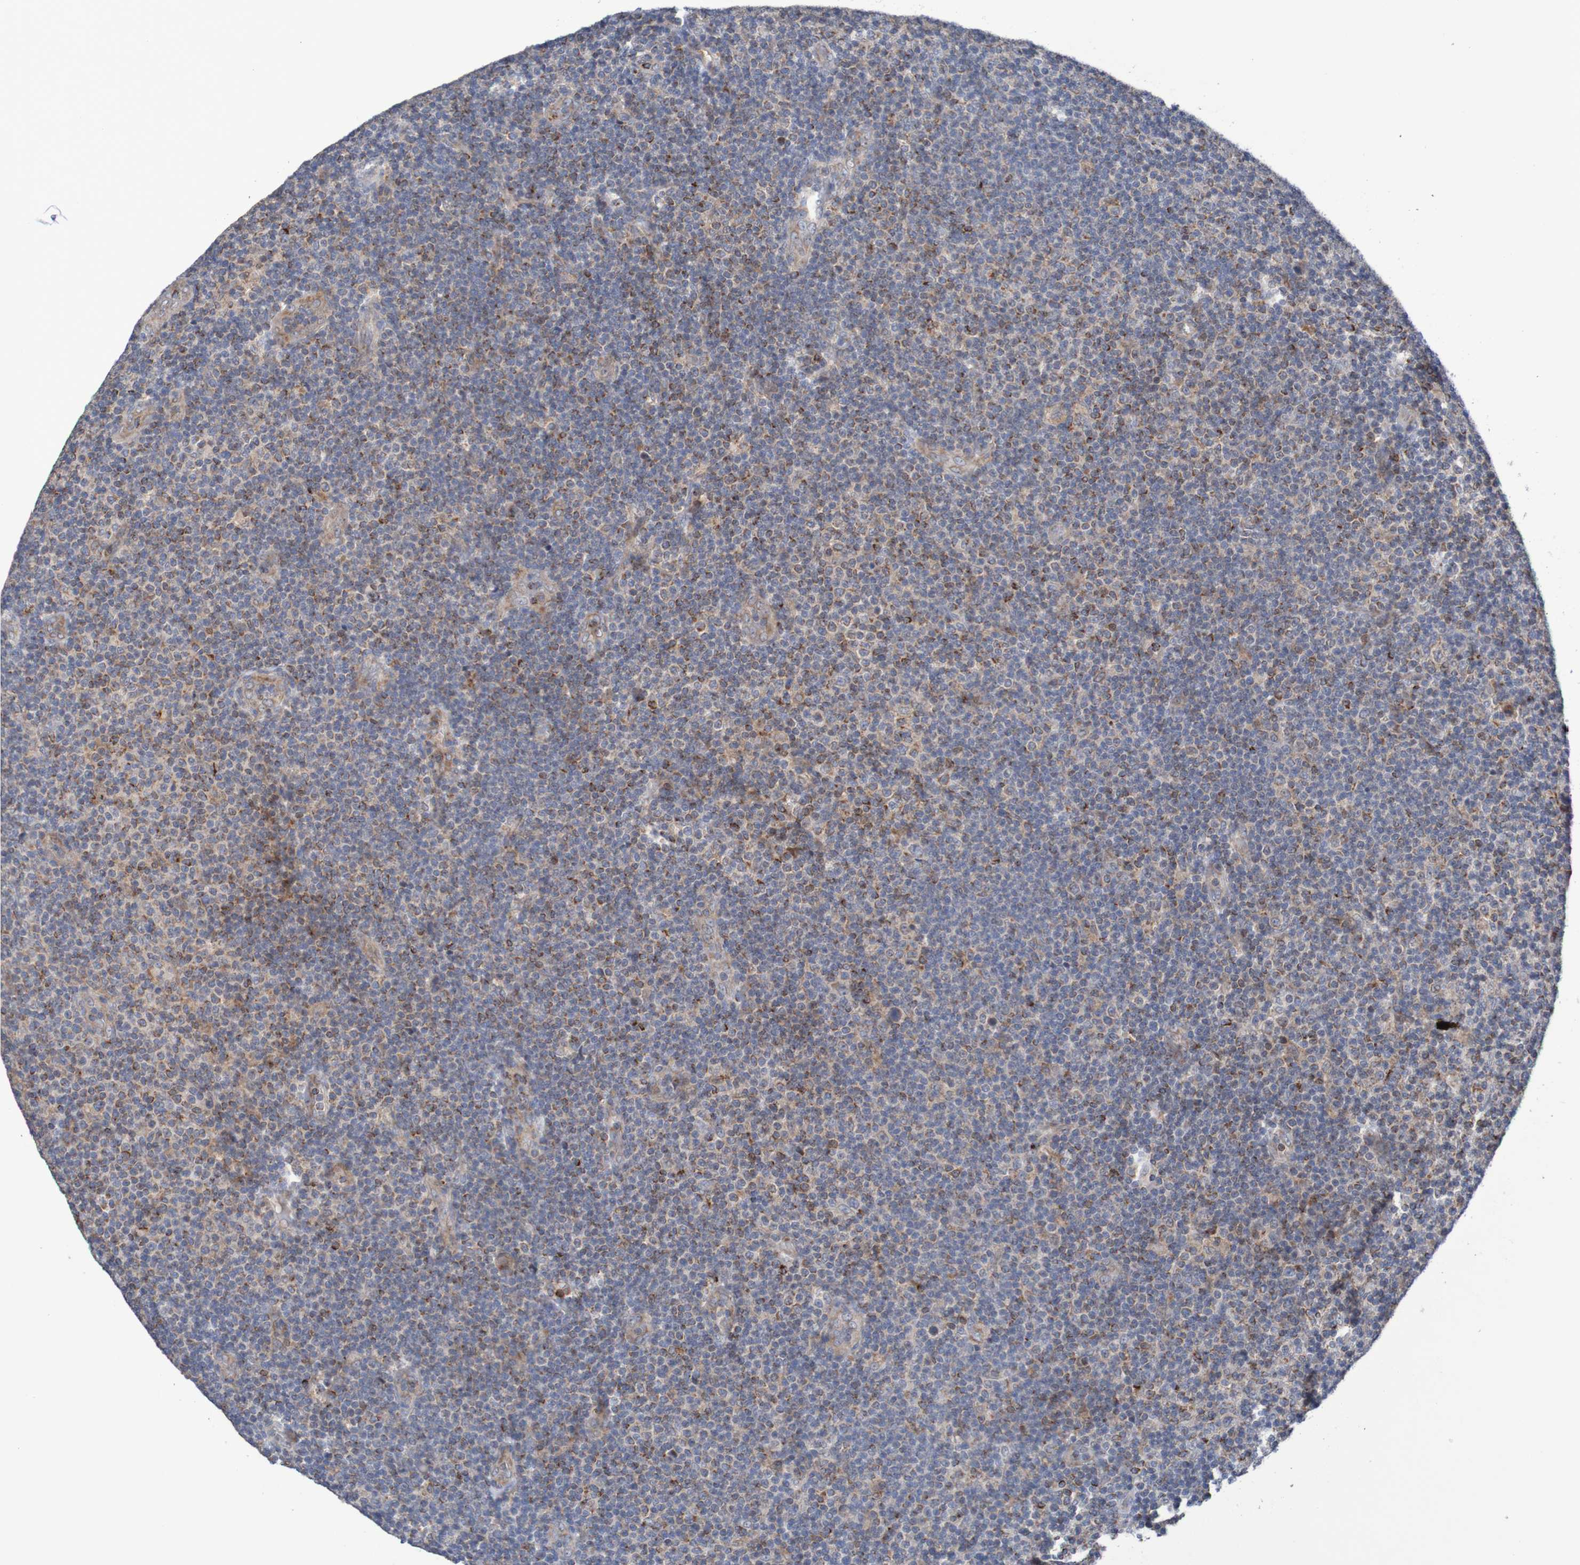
{"staining": {"intensity": "moderate", "quantity": "25%-75%", "location": "cytoplasmic/membranous"}, "tissue": "lymphoma", "cell_type": "Tumor cells", "image_type": "cancer", "snomed": [{"axis": "morphology", "description": "Malignant lymphoma, non-Hodgkin's type, Low grade"}, {"axis": "topography", "description": "Lymph node"}], "caption": "A photomicrograph of malignant lymphoma, non-Hodgkin's type (low-grade) stained for a protein shows moderate cytoplasmic/membranous brown staining in tumor cells.", "gene": "C3orf18", "patient": {"sex": "male", "age": 83}}